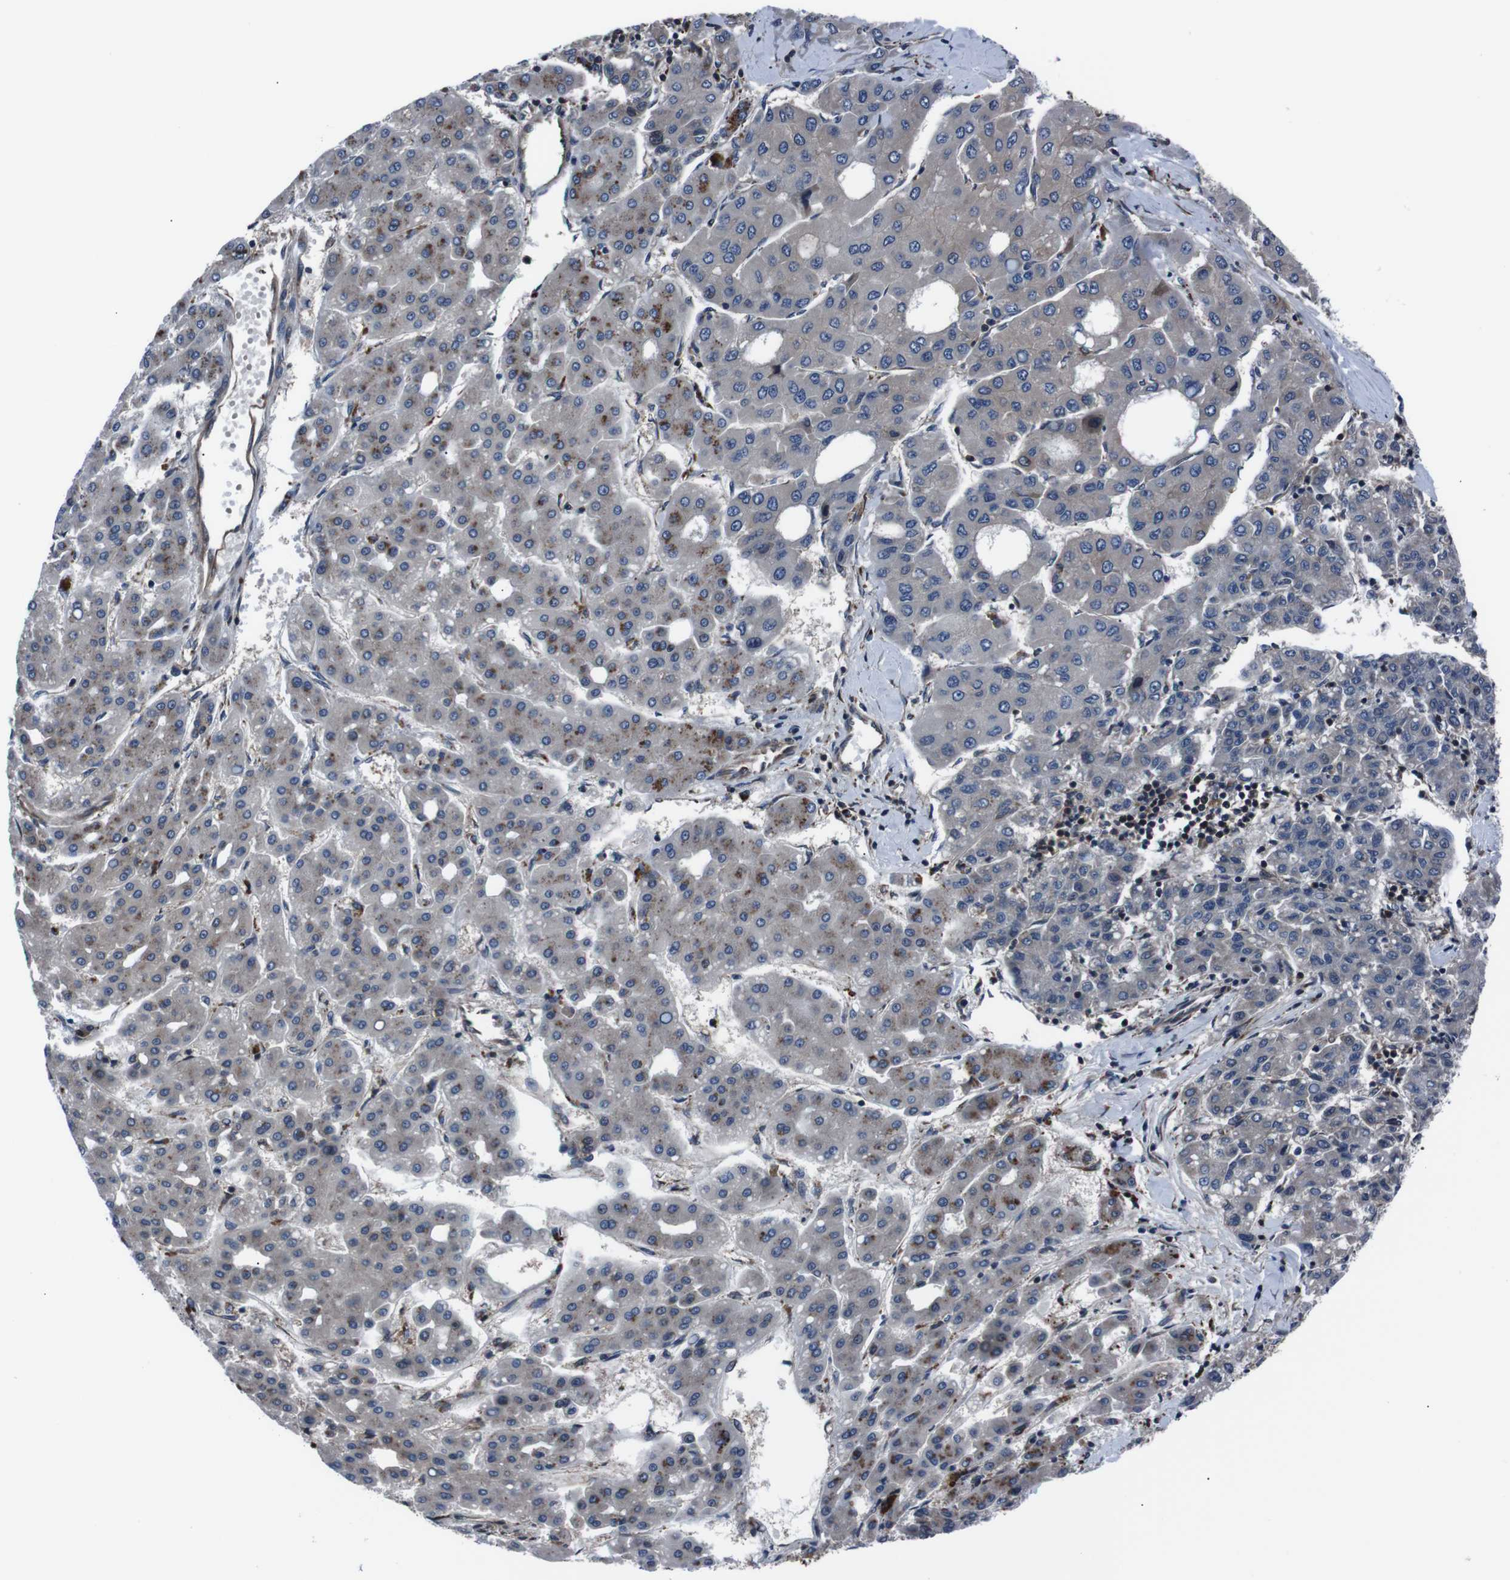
{"staining": {"intensity": "moderate", "quantity": "<25%", "location": "cytoplasmic/membranous"}, "tissue": "liver cancer", "cell_type": "Tumor cells", "image_type": "cancer", "snomed": [{"axis": "morphology", "description": "Carcinoma, Hepatocellular, NOS"}, {"axis": "topography", "description": "Liver"}], "caption": "Hepatocellular carcinoma (liver) stained with DAB immunohistochemistry (IHC) demonstrates low levels of moderate cytoplasmic/membranous expression in approximately <25% of tumor cells.", "gene": "EIF4A2", "patient": {"sex": "male", "age": 65}}